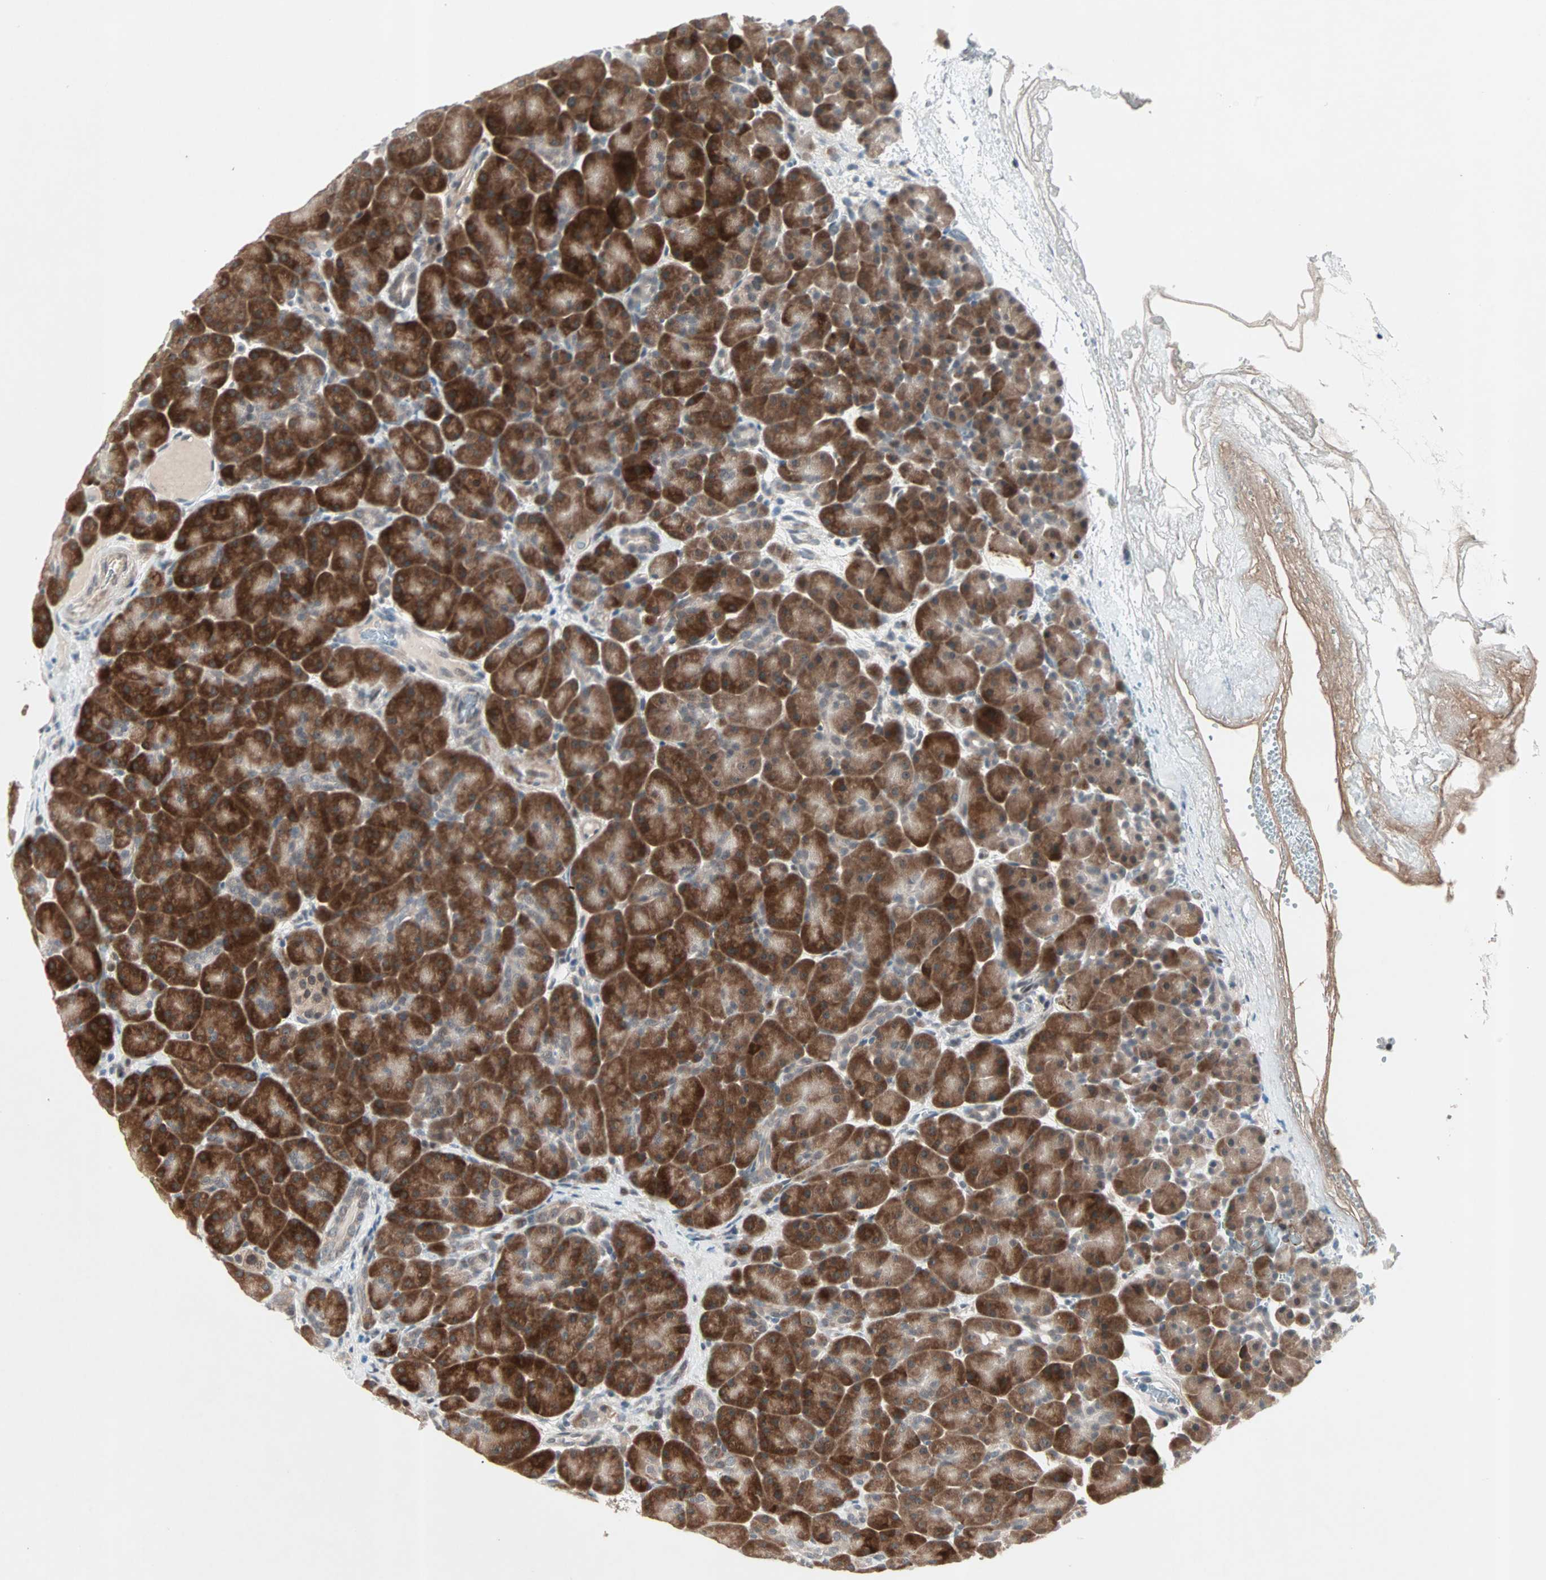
{"staining": {"intensity": "strong", "quantity": ">75%", "location": "cytoplasmic/membranous"}, "tissue": "pancreas", "cell_type": "Exocrine glandular cells", "image_type": "normal", "snomed": [{"axis": "morphology", "description": "Normal tissue, NOS"}, {"axis": "topography", "description": "Pancreas"}], "caption": "Unremarkable pancreas reveals strong cytoplasmic/membranous positivity in about >75% of exocrine glandular cells, visualized by immunohistochemistry. (IHC, brightfield microscopy, high magnification).", "gene": "PGBD1", "patient": {"sex": "male", "age": 66}}